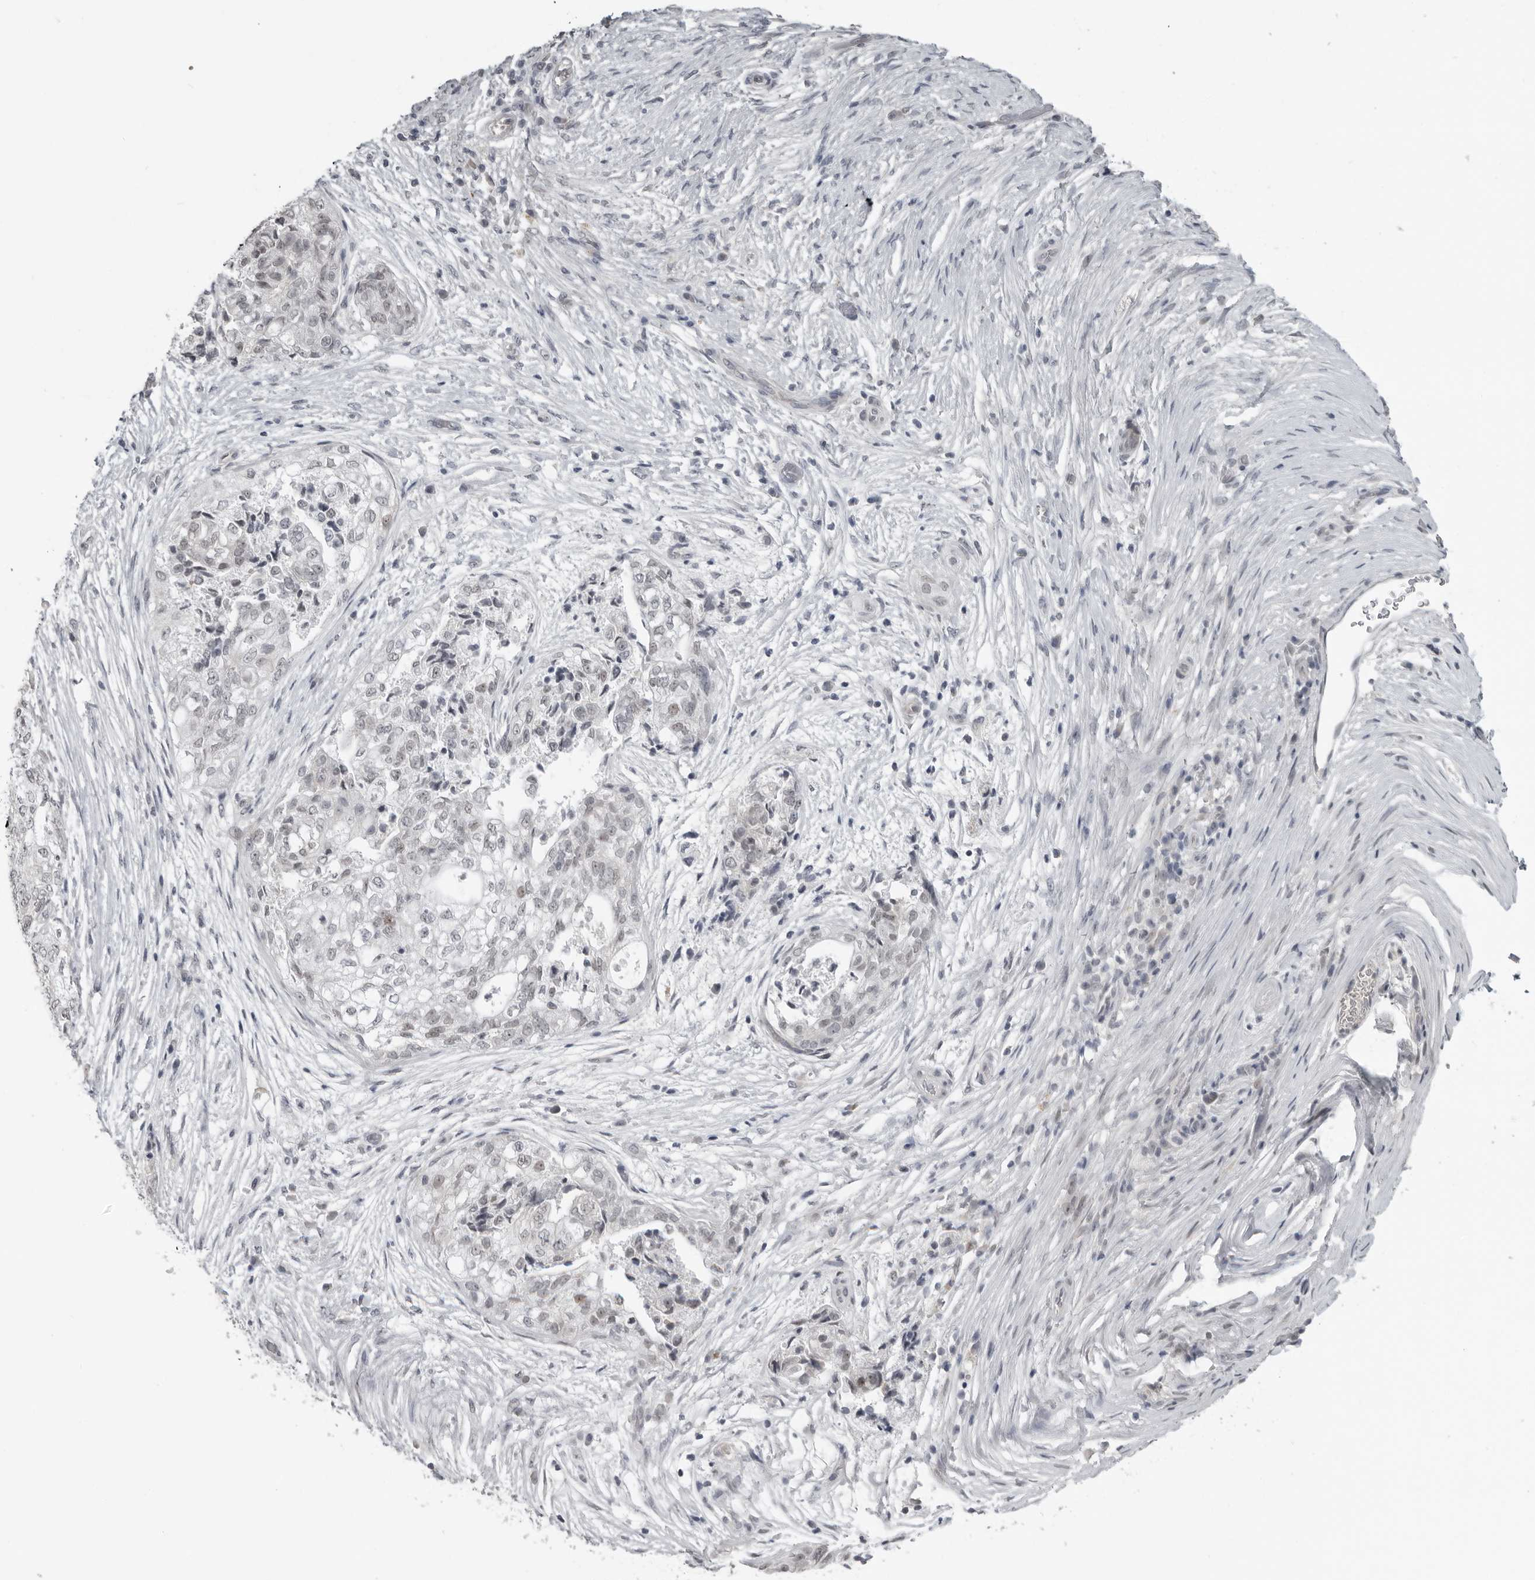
{"staining": {"intensity": "weak", "quantity": "<25%", "location": "nuclear"}, "tissue": "pancreatic cancer", "cell_type": "Tumor cells", "image_type": "cancer", "snomed": [{"axis": "morphology", "description": "Adenocarcinoma, NOS"}, {"axis": "topography", "description": "Pancreas"}], "caption": "This is an immunohistochemistry photomicrograph of human pancreatic cancer (adenocarcinoma). There is no expression in tumor cells.", "gene": "PRRX2", "patient": {"sex": "male", "age": 72}}